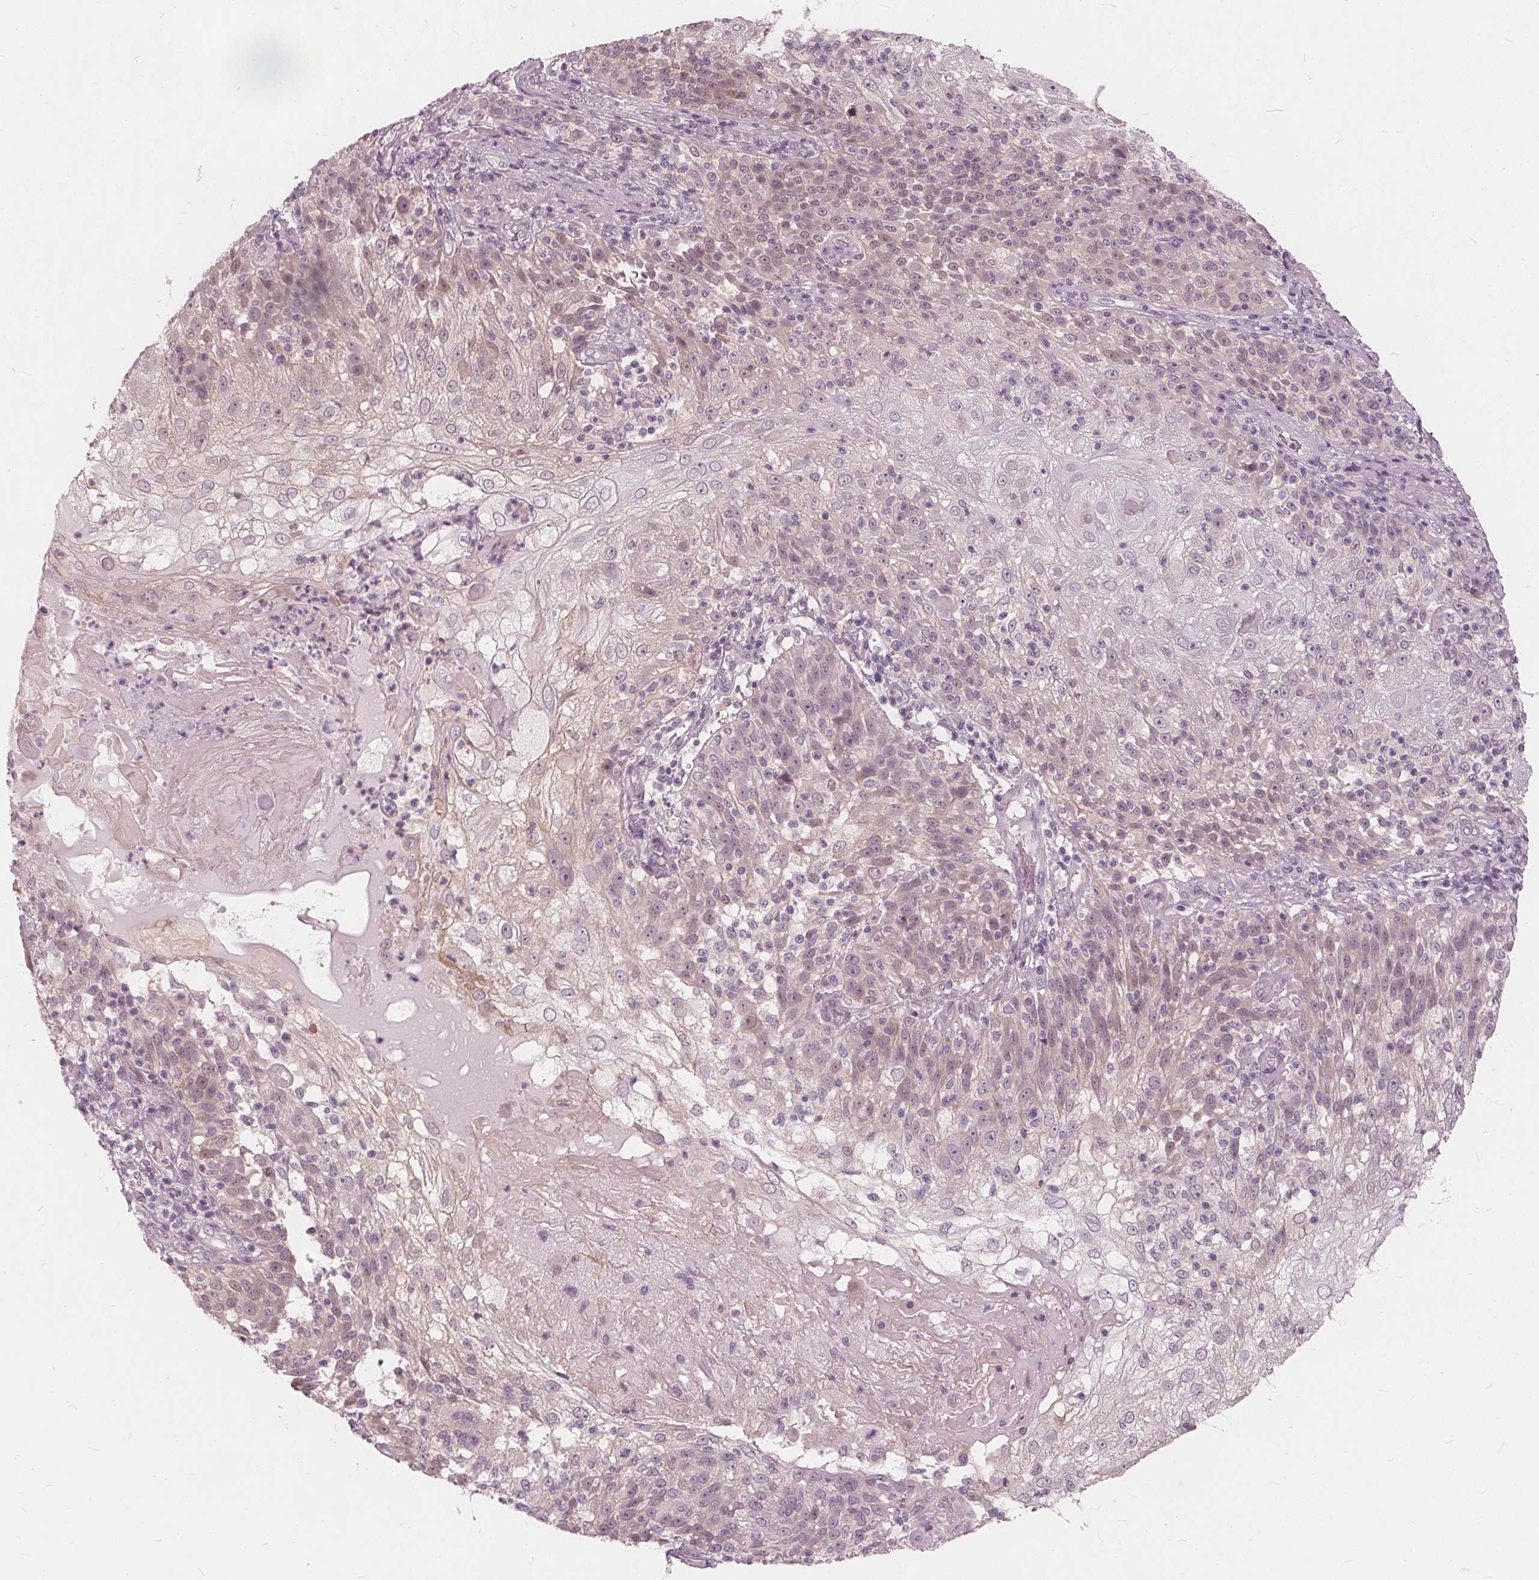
{"staining": {"intensity": "negative", "quantity": "none", "location": "none"}, "tissue": "skin cancer", "cell_type": "Tumor cells", "image_type": "cancer", "snomed": [{"axis": "morphology", "description": "Normal tissue, NOS"}, {"axis": "morphology", "description": "Squamous cell carcinoma, NOS"}, {"axis": "topography", "description": "Skin"}], "caption": "This is a image of immunohistochemistry staining of skin squamous cell carcinoma, which shows no staining in tumor cells.", "gene": "SAT2", "patient": {"sex": "female", "age": 83}}